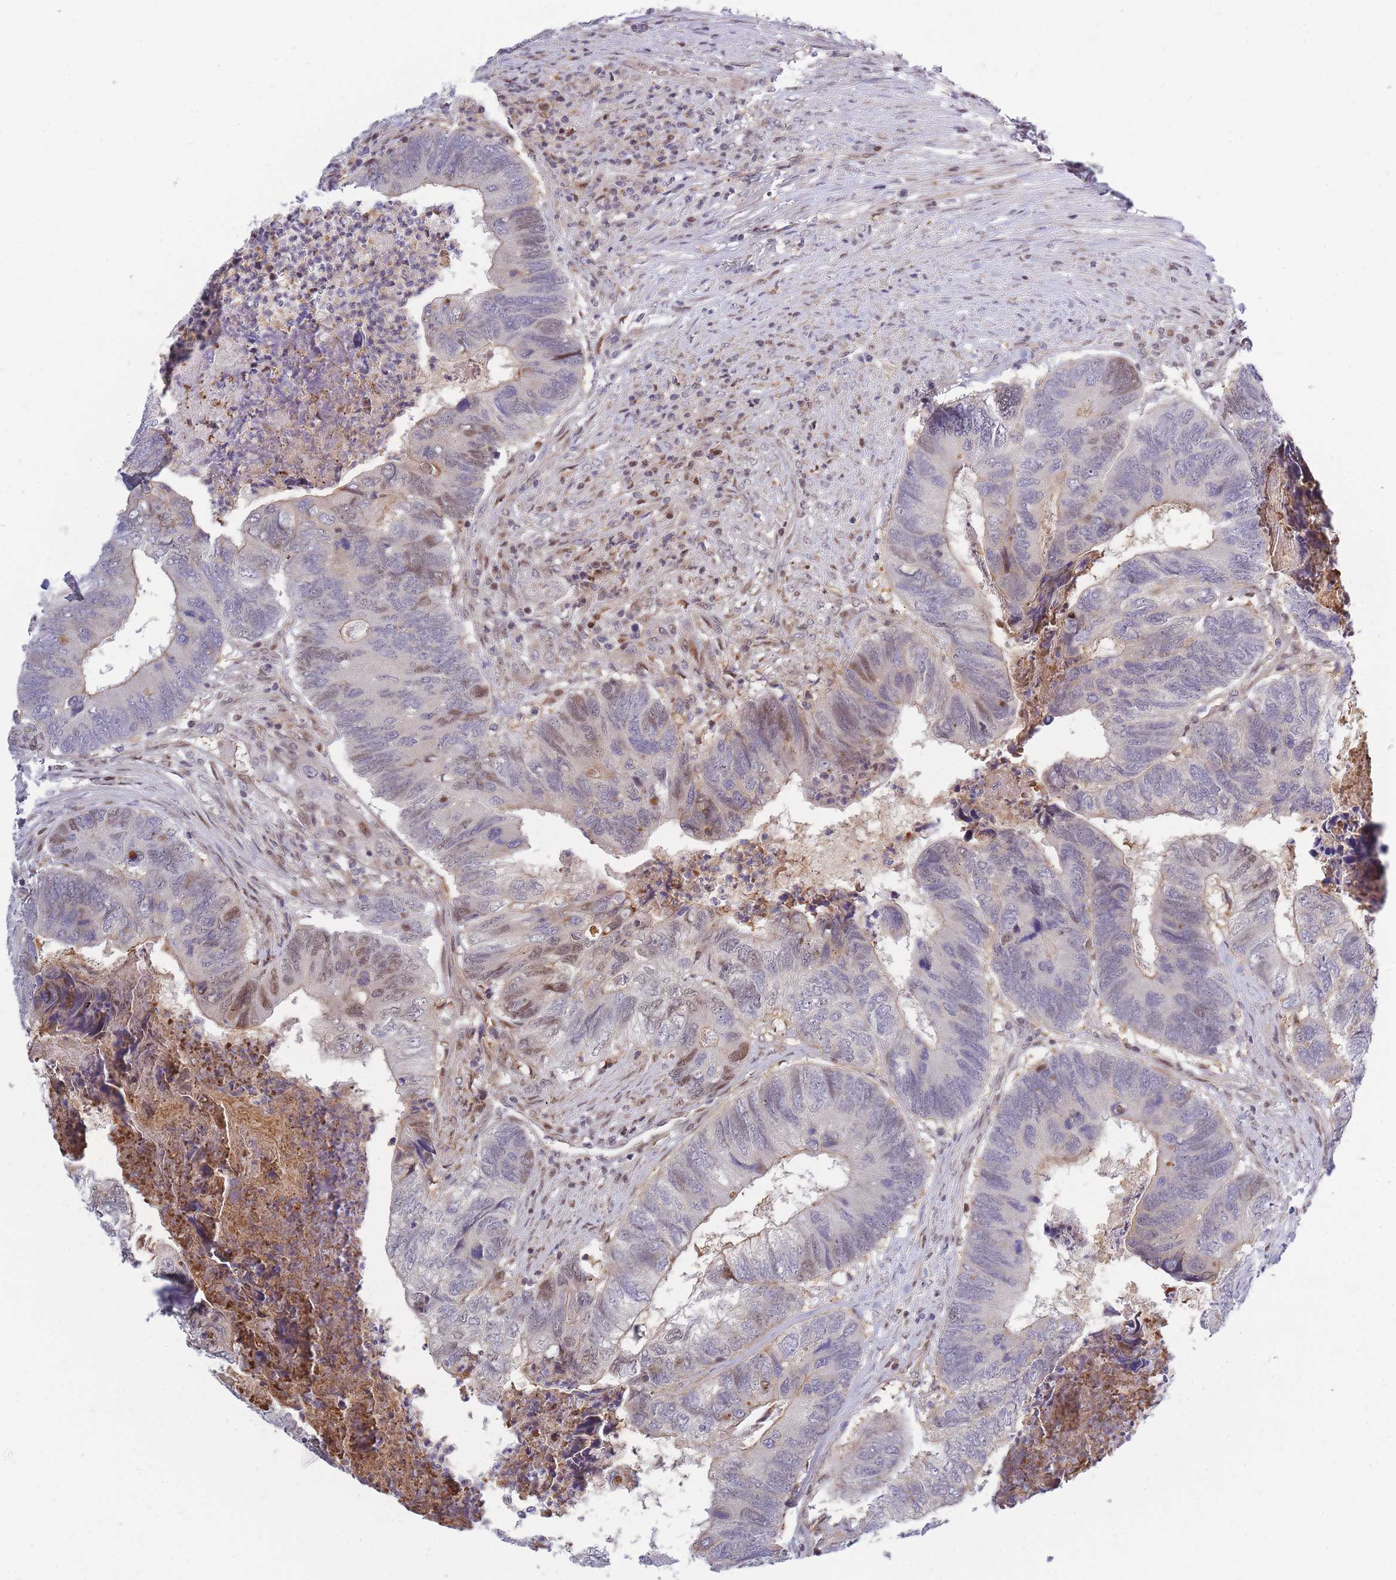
{"staining": {"intensity": "moderate", "quantity": "<25%", "location": "nuclear"}, "tissue": "colorectal cancer", "cell_type": "Tumor cells", "image_type": "cancer", "snomed": [{"axis": "morphology", "description": "Adenocarcinoma, NOS"}, {"axis": "topography", "description": "Colon"}], "caption": "Adenocarcinoma (colorectal) tissue shows moderate nuclear expression in approximately <25% of tumor cells, visualized by immunohistochemistry.", "gene": "CRACD", "patient": {"sex": "female", "age": 67}}